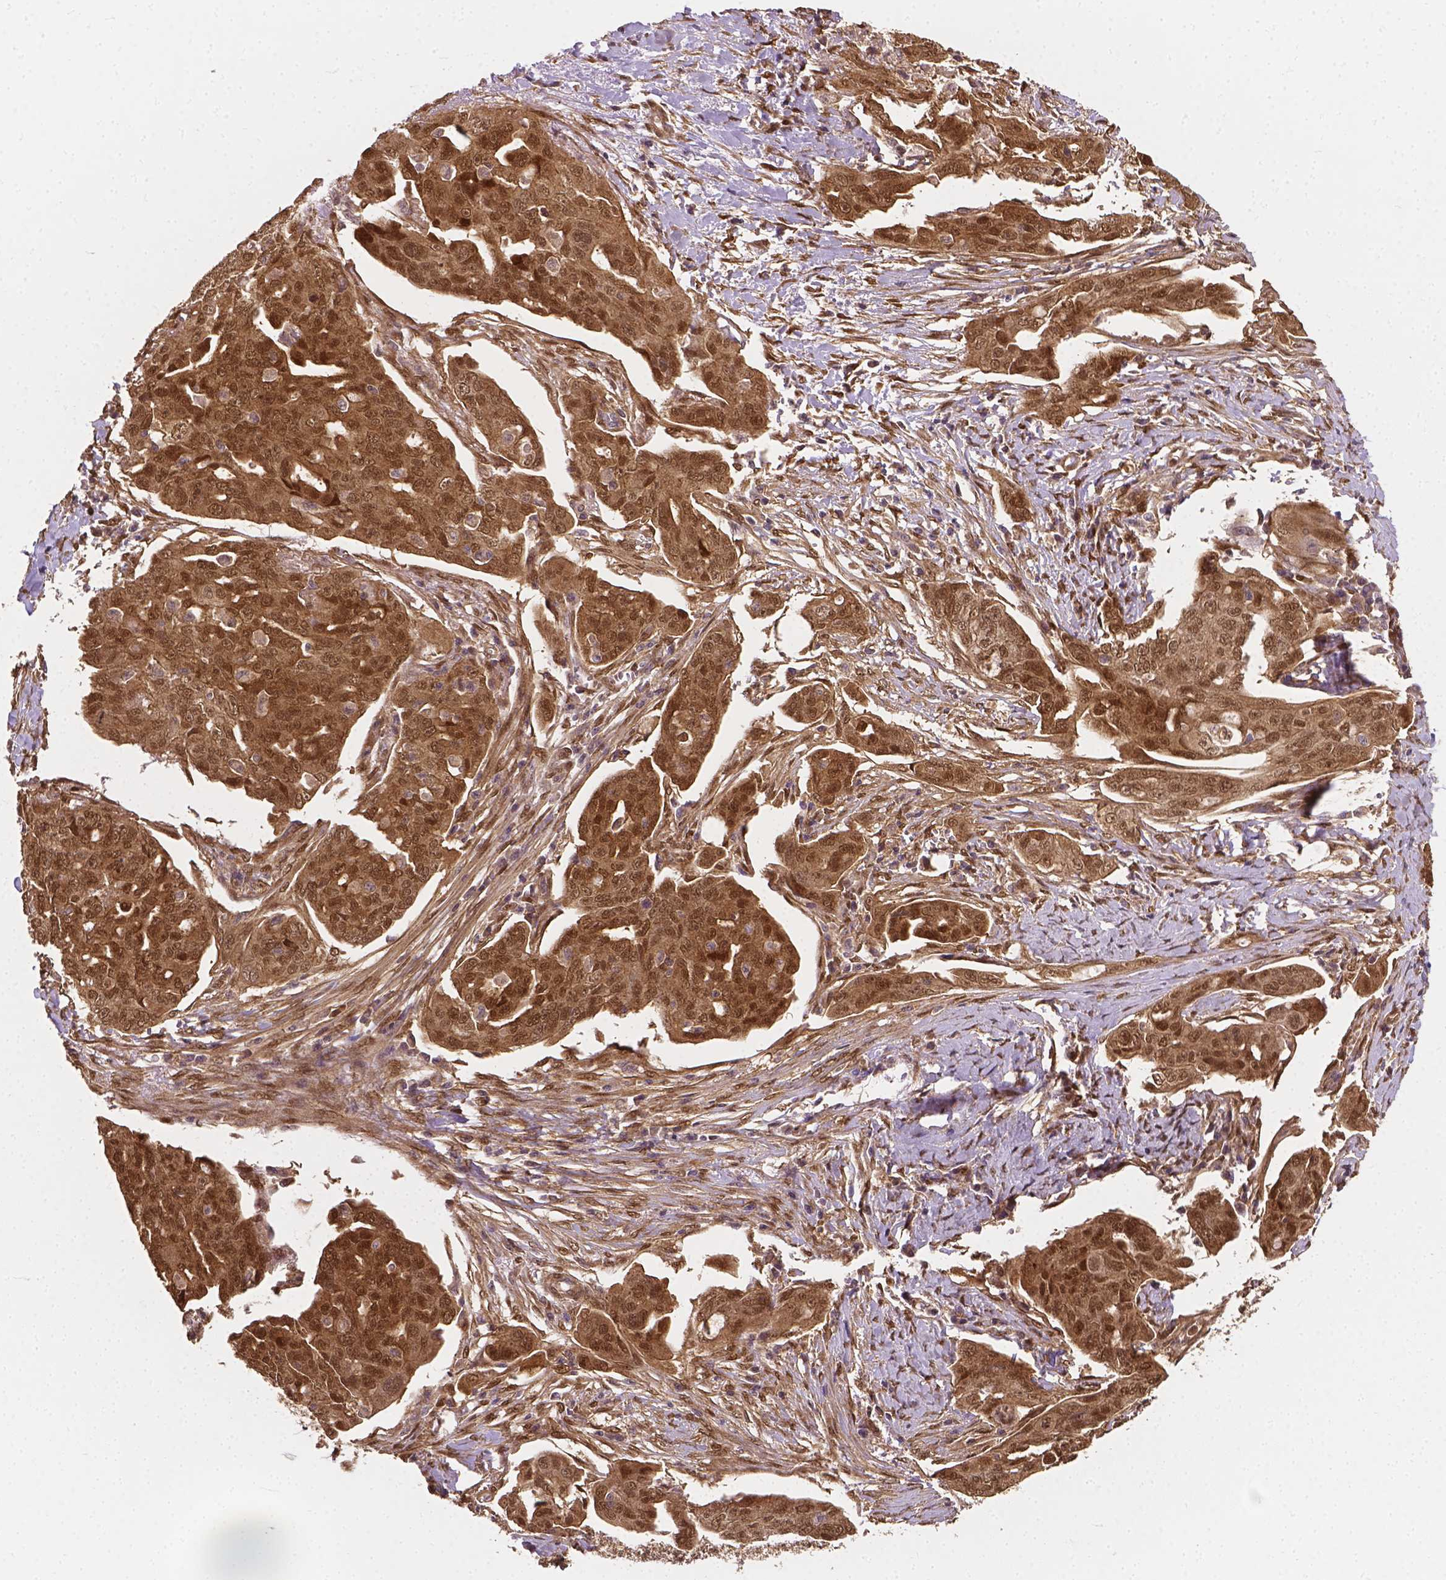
{"staining": {"intensity": "moderate", "quantity": ">75%", "location": "cytoplasmic/membranous,nuclear"}, "tissue": "ovarian cancer", "cell_type": "Tumor cells", "image_type": "cancer", "snomed": [{"axis": "morphology", "description": "Carcinoma, endometroid"}, {"axis": "topography", "description": "Ovary"}], "caption": "Tumor cells show medium levels of moderate cytoplasmic/membranous and nuclear expression in about >75% of cells in ovarian cancer (endometroid carcinoma).", "gene": "YAP1", "patient": {"sex": "female", "age": 70}}